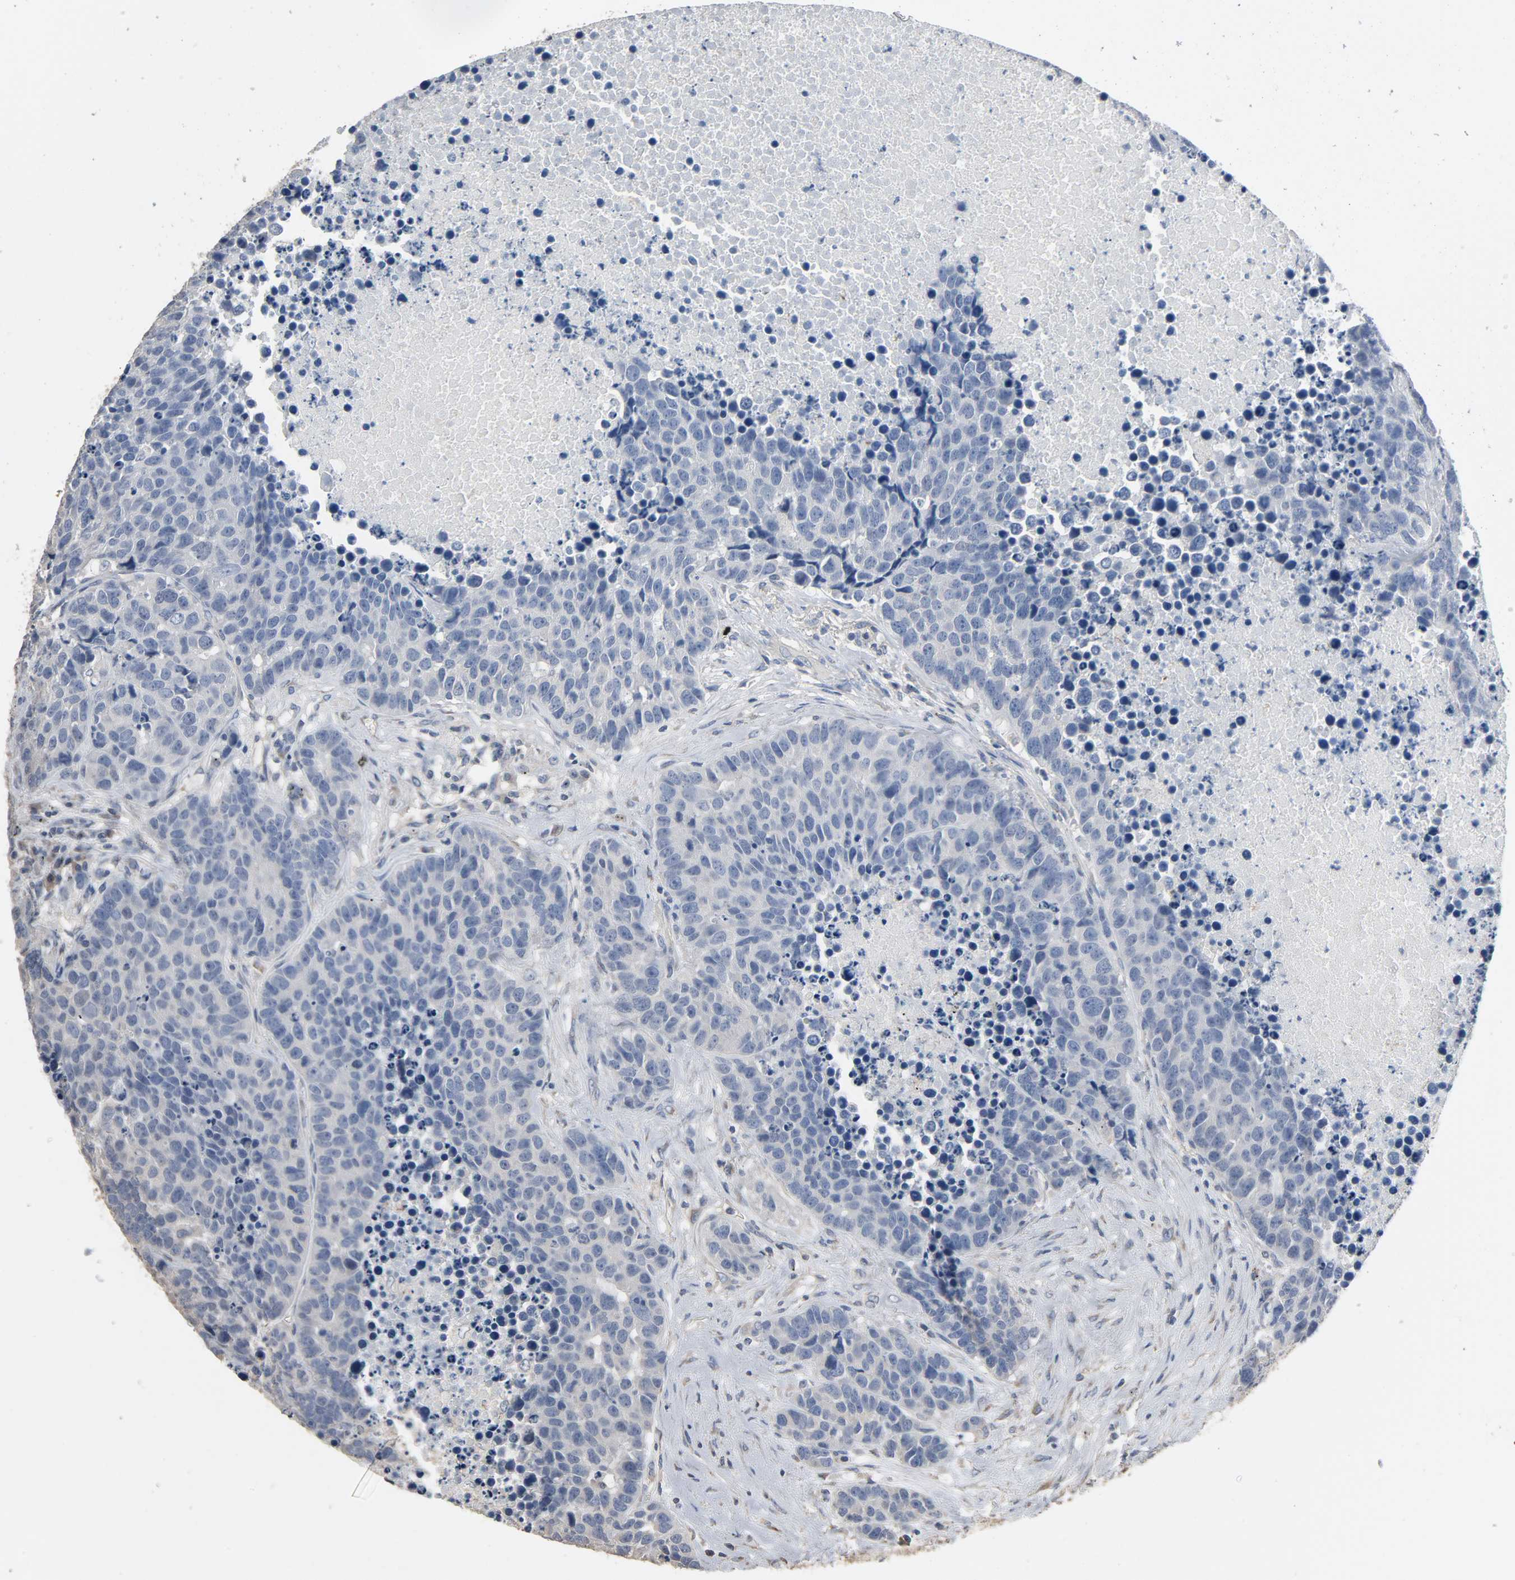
{"staining": {"intensity": "negative", "quantity": "none", "location": "none"}, "tissue": "carcinoid", "cell_type": "Tumor cells", "image_type": "cancer", "snomed": [{"axis": "morphology", "description": "Carcinoid, malignant, NOS"}, {"axis": "topography", "description": "Lung"}], "caption": "Tumor cells show no significant expression in carcinoid. The staining is performed using DAB (3,3'-diaminobenzidine) brown chromogen with nuclei counter-stained in using hematoxylin.", "gene": "SOX6", "patient": {"sex": "male", "age": 60}}